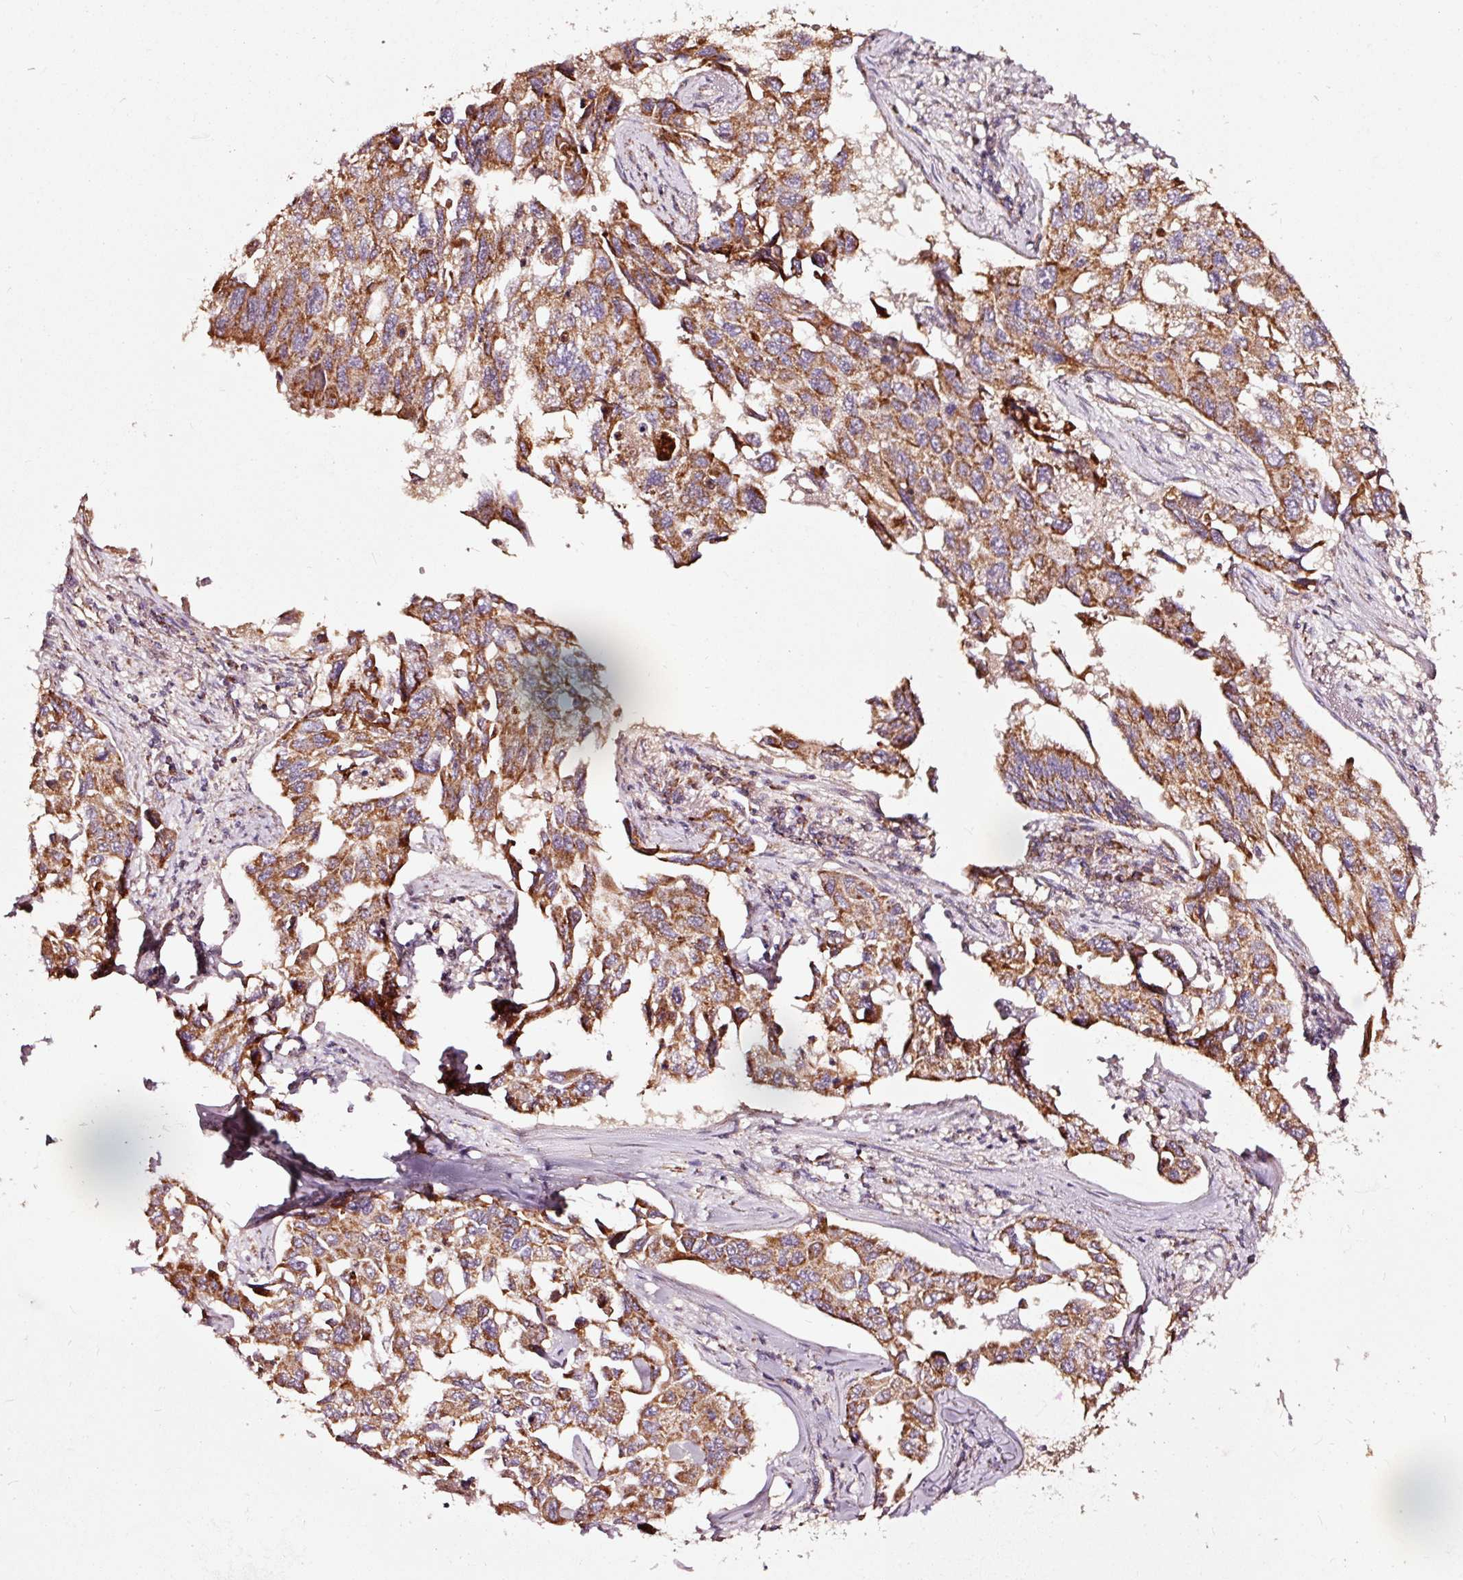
{"staining": {"intensity": "moderate", "quantity": ">75%", "location": "cytoplasmic/membranous"}, "tissue": "lung cancer", "cell_type": "Tumor cells", "image_type": "cancer", "snomed": [{"axis": "morphology", "description": "Adenocarcinoma, NOS"}, {"axis": "topography", "description": "Lung"}], "caption": "A photomicrograph showing moderate cytoplasmic/membranous staining in approximately >75% of tumor cells in lung cancer, as visualized by brown immunohistochemical staining.", "gene": "TPM1", "patient": {"sex": "male", "age": 64}}